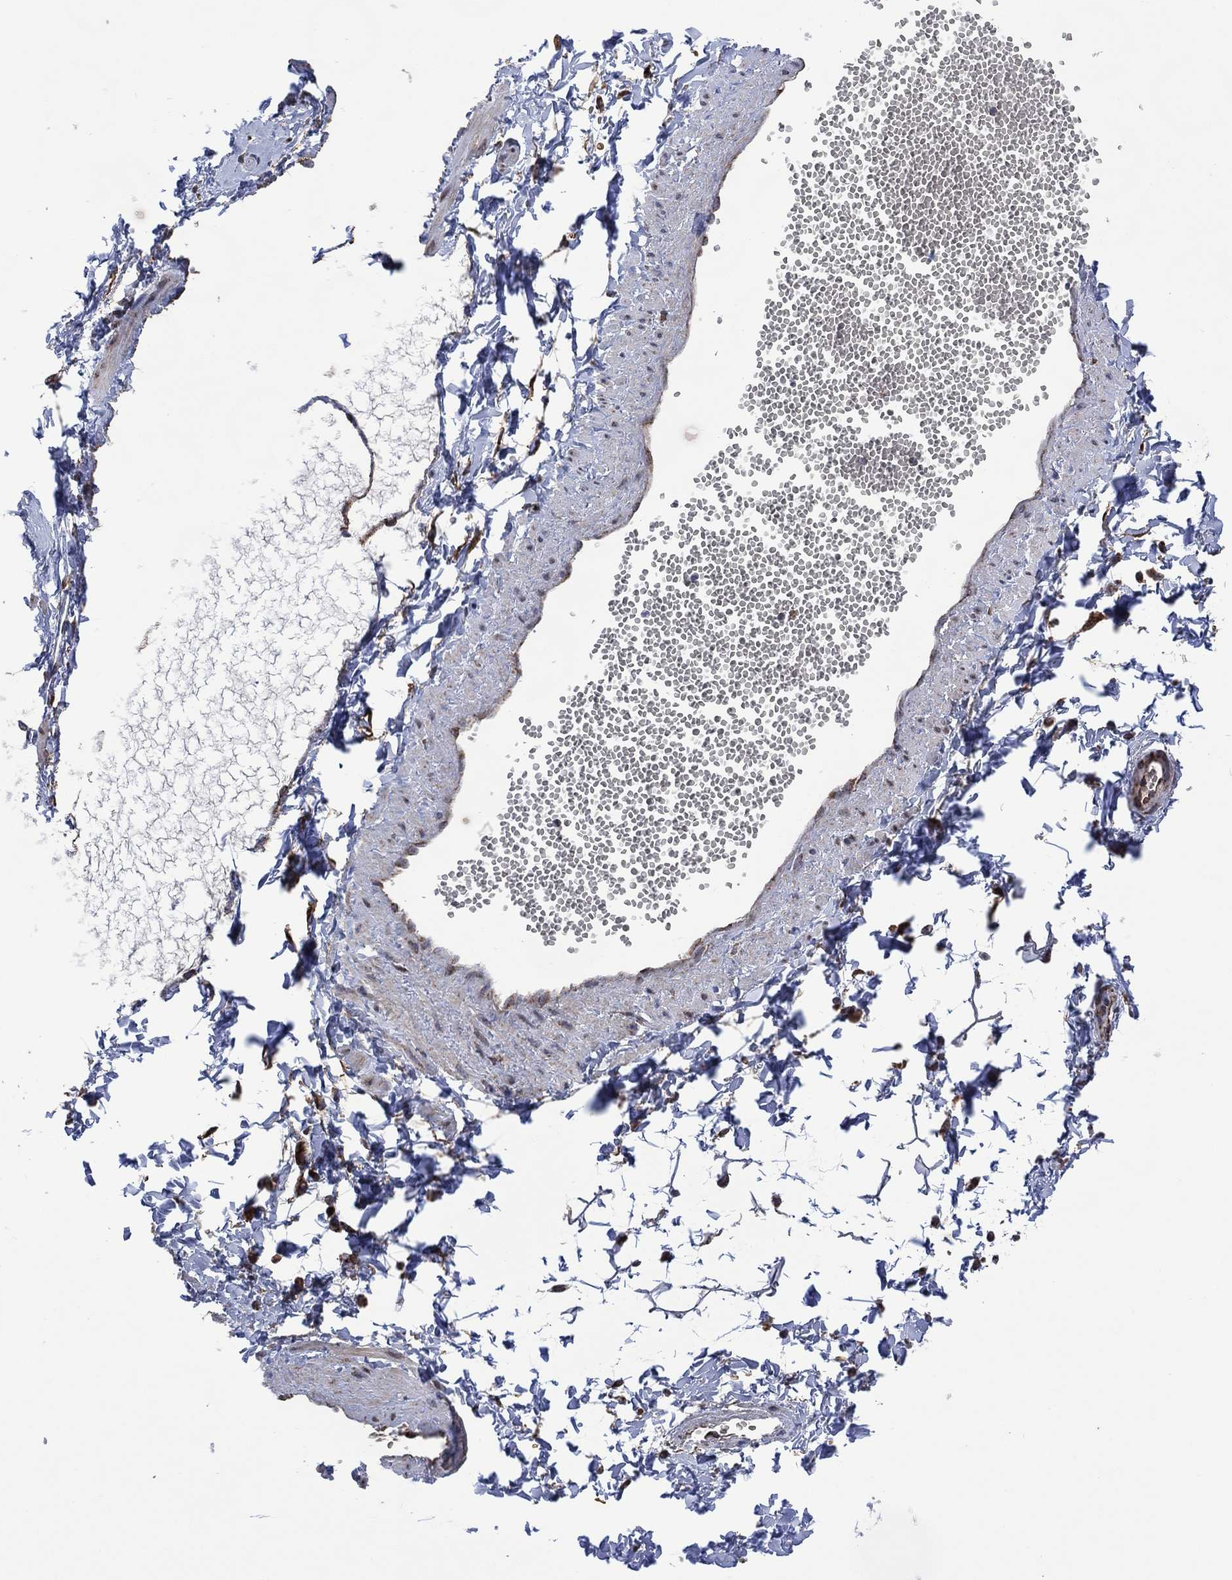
{"staining": {"intensity": "negative", "quantity": "none", "location": "none"}, "tissue": "adipose tissue", "cell_type": "Adipocytes", "image_type": "normal", "snomed": [{"axis": "morphology", "description": "Normal tissue, NOS"}, {"axis": "topography", "description": "Smooth muscle"}, {"axis": "topography", "description": "Peripheral nerve tissue"}], "caption": "Micrograph shows no significant protein staining in adipocytes of benign adipose tissue.", "gene": "HTD2", "patient": {"sex": "male", "age": 22}}